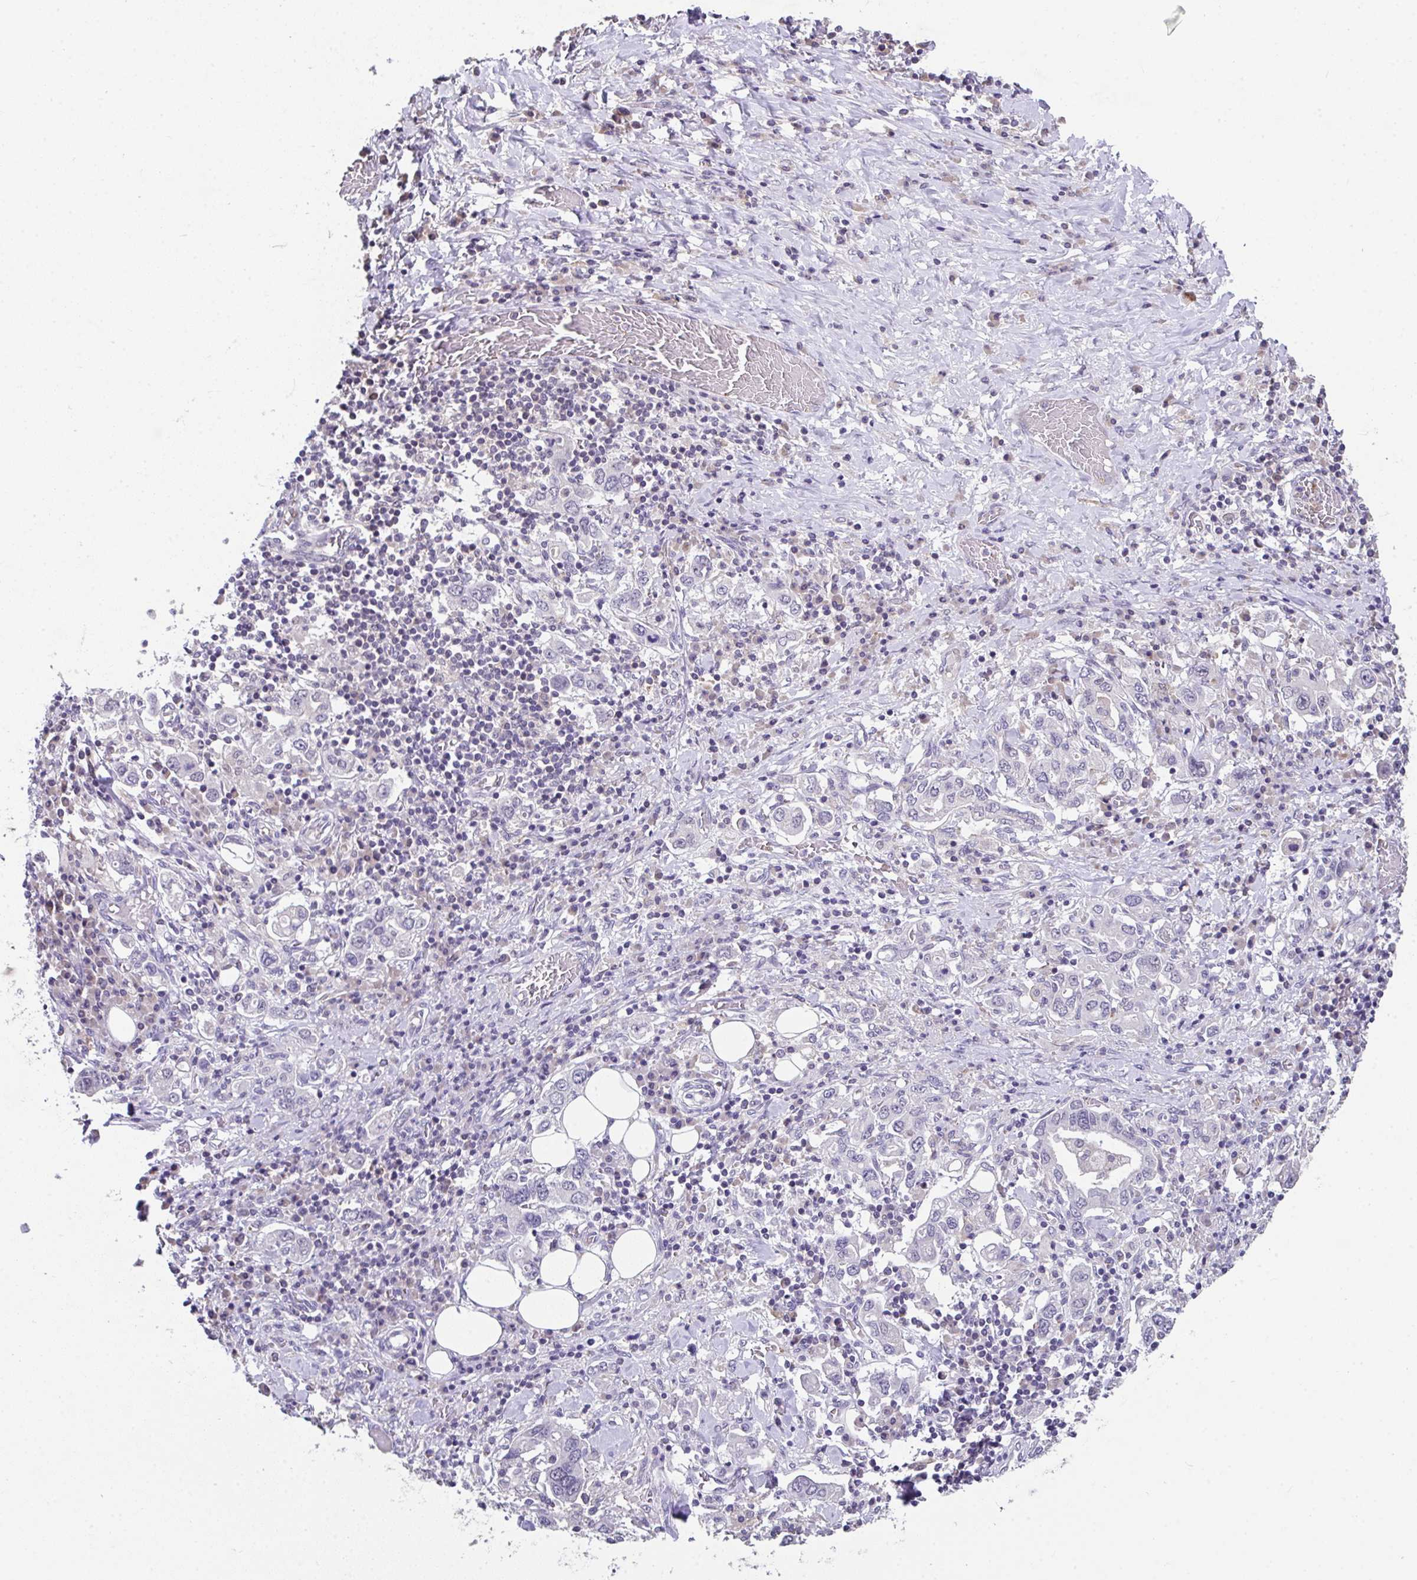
{"staining": {"intensity": "negative", "quantity": "none", "location": "none"}, "tissue": "stomach cancer", "cell_type": "Tumor cells", "image_type": "cancer", "snomed": [{"axis": "morphology", "description": "Adenocarcinoma, NOS"}, {"axis": "topography", "description": "Stomach, upper"}, {"axis": "topography", "description": "Stomach"}], "caption": "A micrograph of adenocarcinoma (stomach) stained for a protein exhibits no brown staining in tumor cells.", "gene": "GLTPD2", "patient": {"sex": "male", "age": 62}}